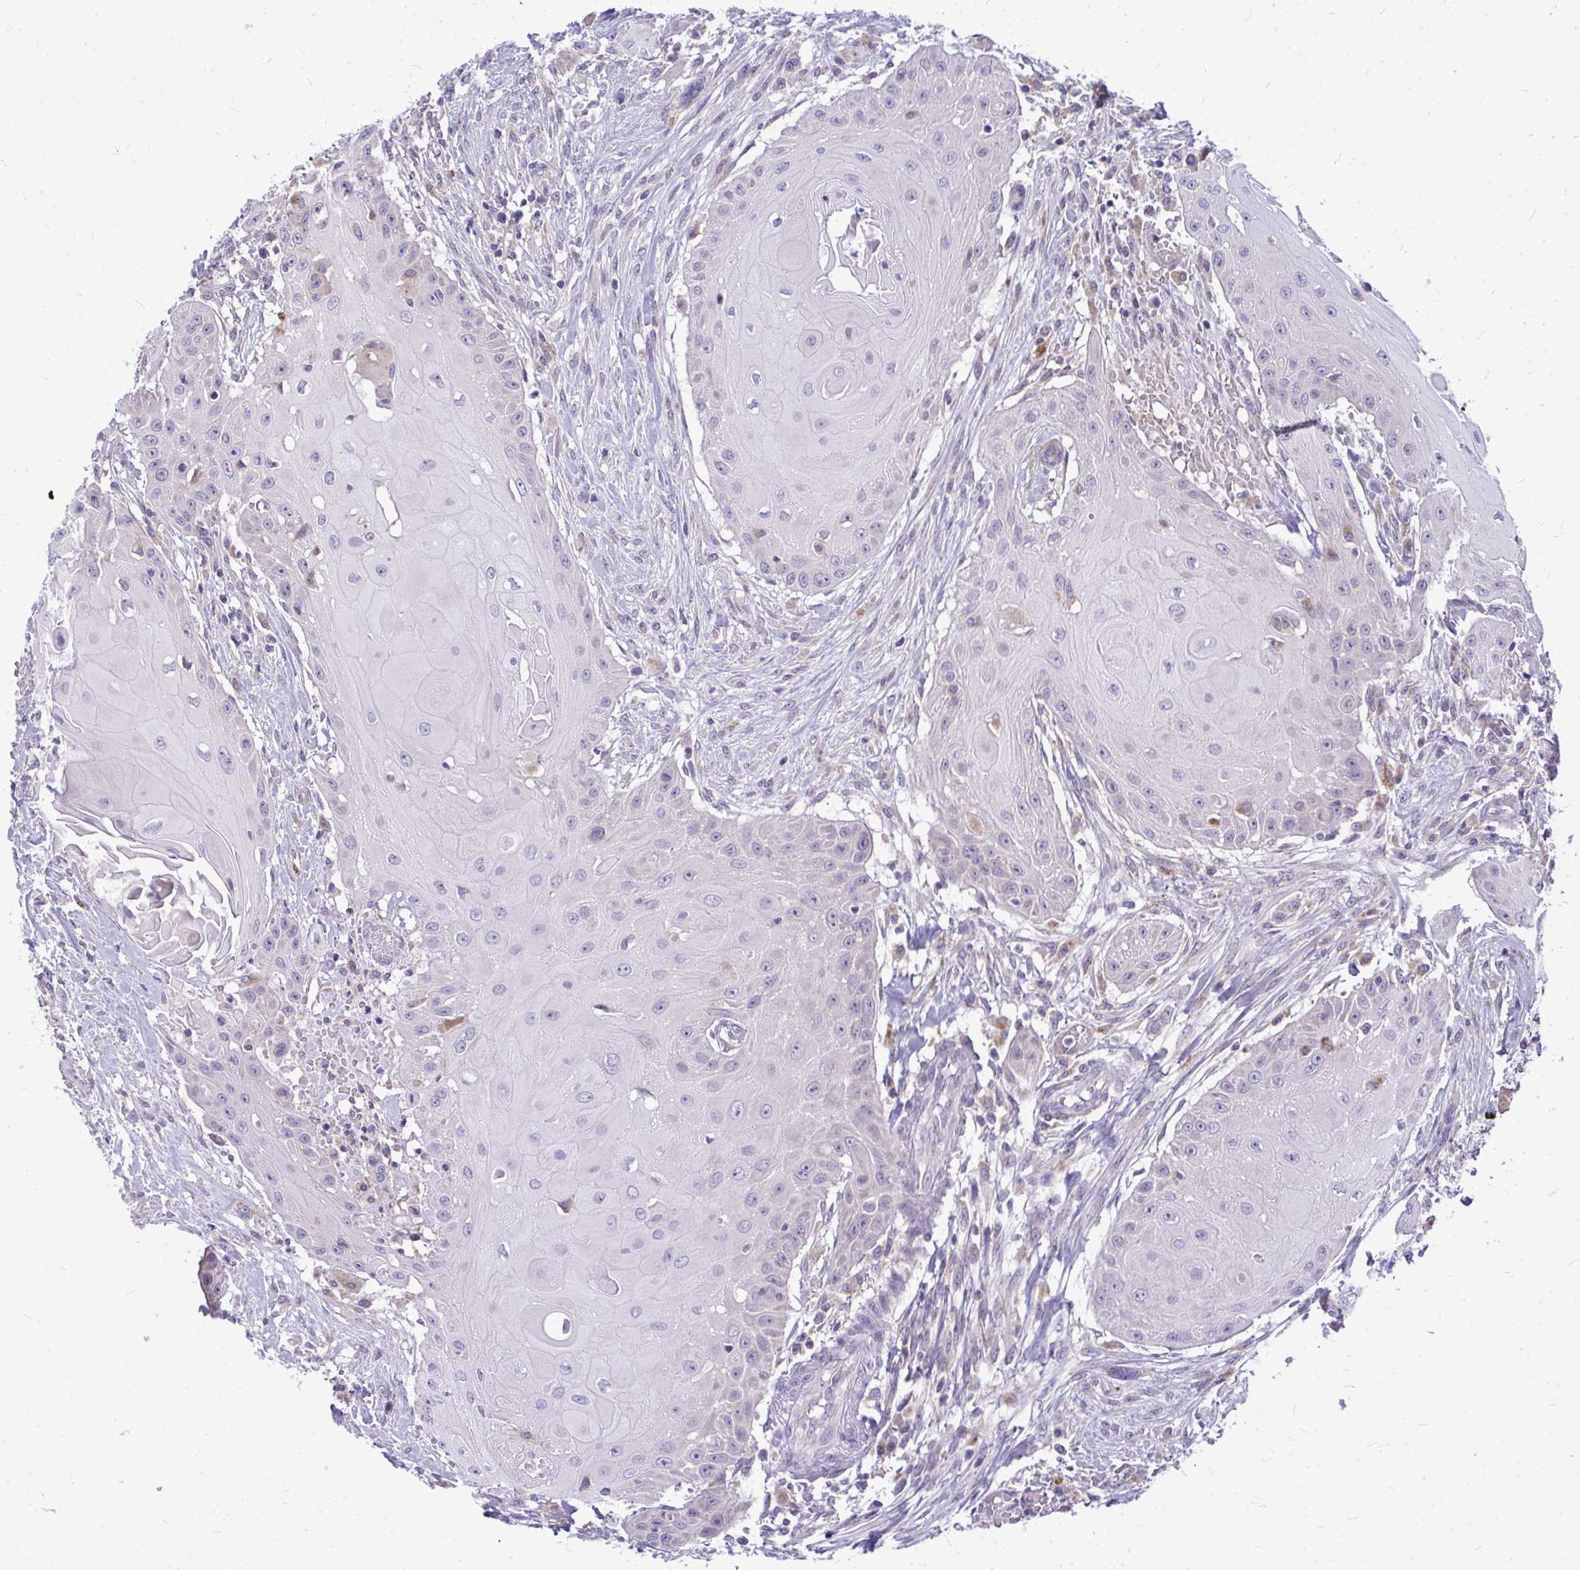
{"staining": {"intensity": "negative", "quantity": "none", "location": "none"}, "tissue": "head and neck cancer", "cell_type": "Tumor cells", "image_type": "cancer", "snomed": [{"axis": "morphology", "description": "Squamous cell carcinoma, NOS"}, {"axis": "topography", "description": "Oral tissue"}, {"axis": "topography", "description": "Head-Neck"}, {"axis": "topography", "description": "Neck, NOS"}], "caption": "DAB (3,3'-diaminobenzidine) immunohistochemical staining of human squamous cell carcinoma (head and neck) demonstrates no significant expression in tumor cells.", "gene": "ZSCAN25", "patient": {"sex": "female", "age": 55}}